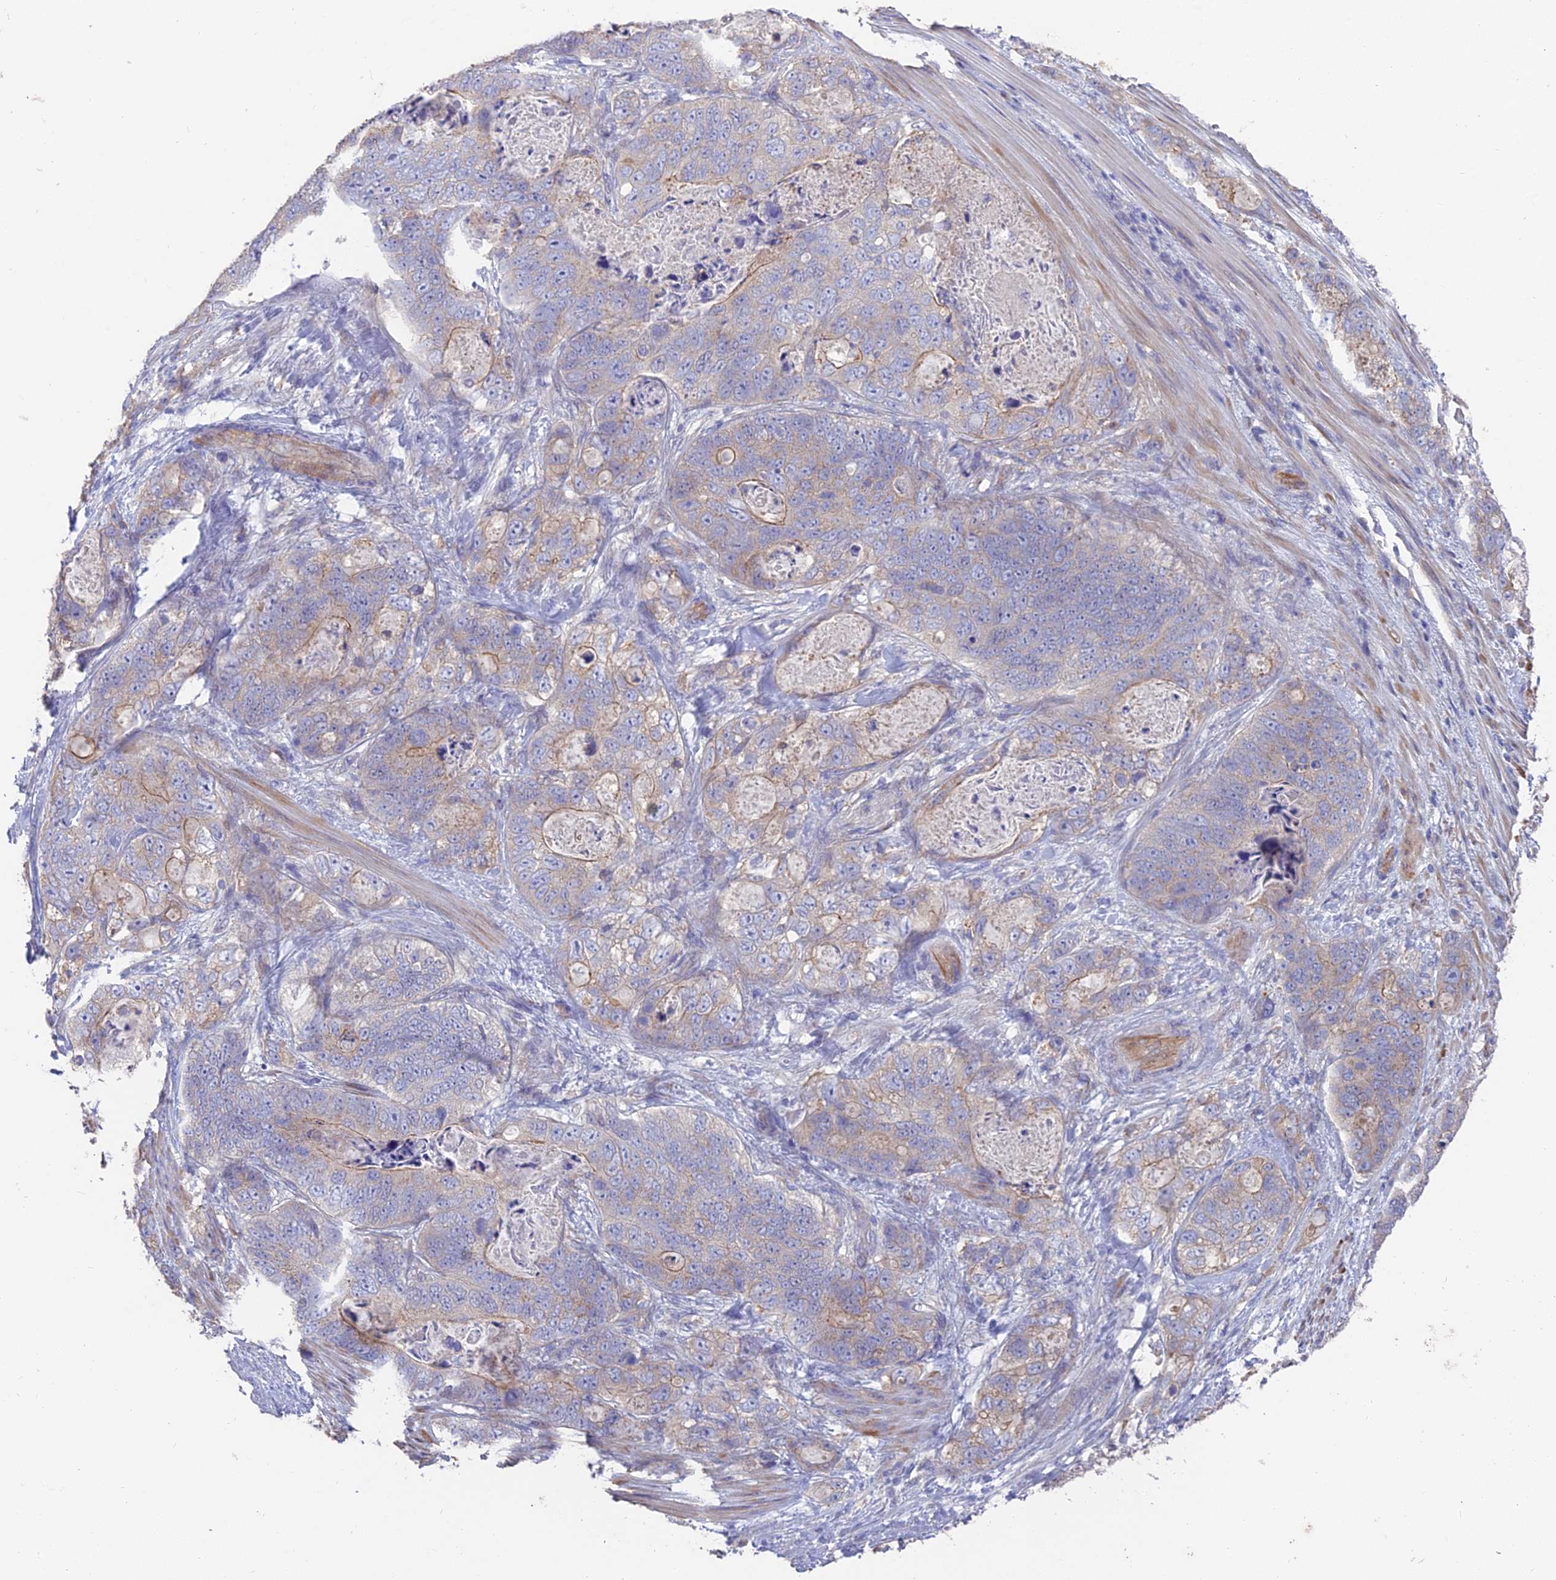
{"staining": {"intensity": "moderate", "quantity": "<25%", "location": "cytoplasmic/membranous"}, "tissue": "stomach cancer", "cell_type": "Tumor cells", "image_type": "cancer", "snomed": [{"axis": "morphology", "description": "Normal tissue, NOS"}, {"axis": "morphology", "description": "Adenocarcinoma, NOS"}, {"axis": "topography", "description": "Stomach"}], "caption": "Immunohistochemical staining of human stomach cancer demonstrates moderate cytoplasmic/membranous protein expression in approximately <25% of tumor cells.", "gene": "FAM168B", "patient": {"sex": "female", "age": 89}}